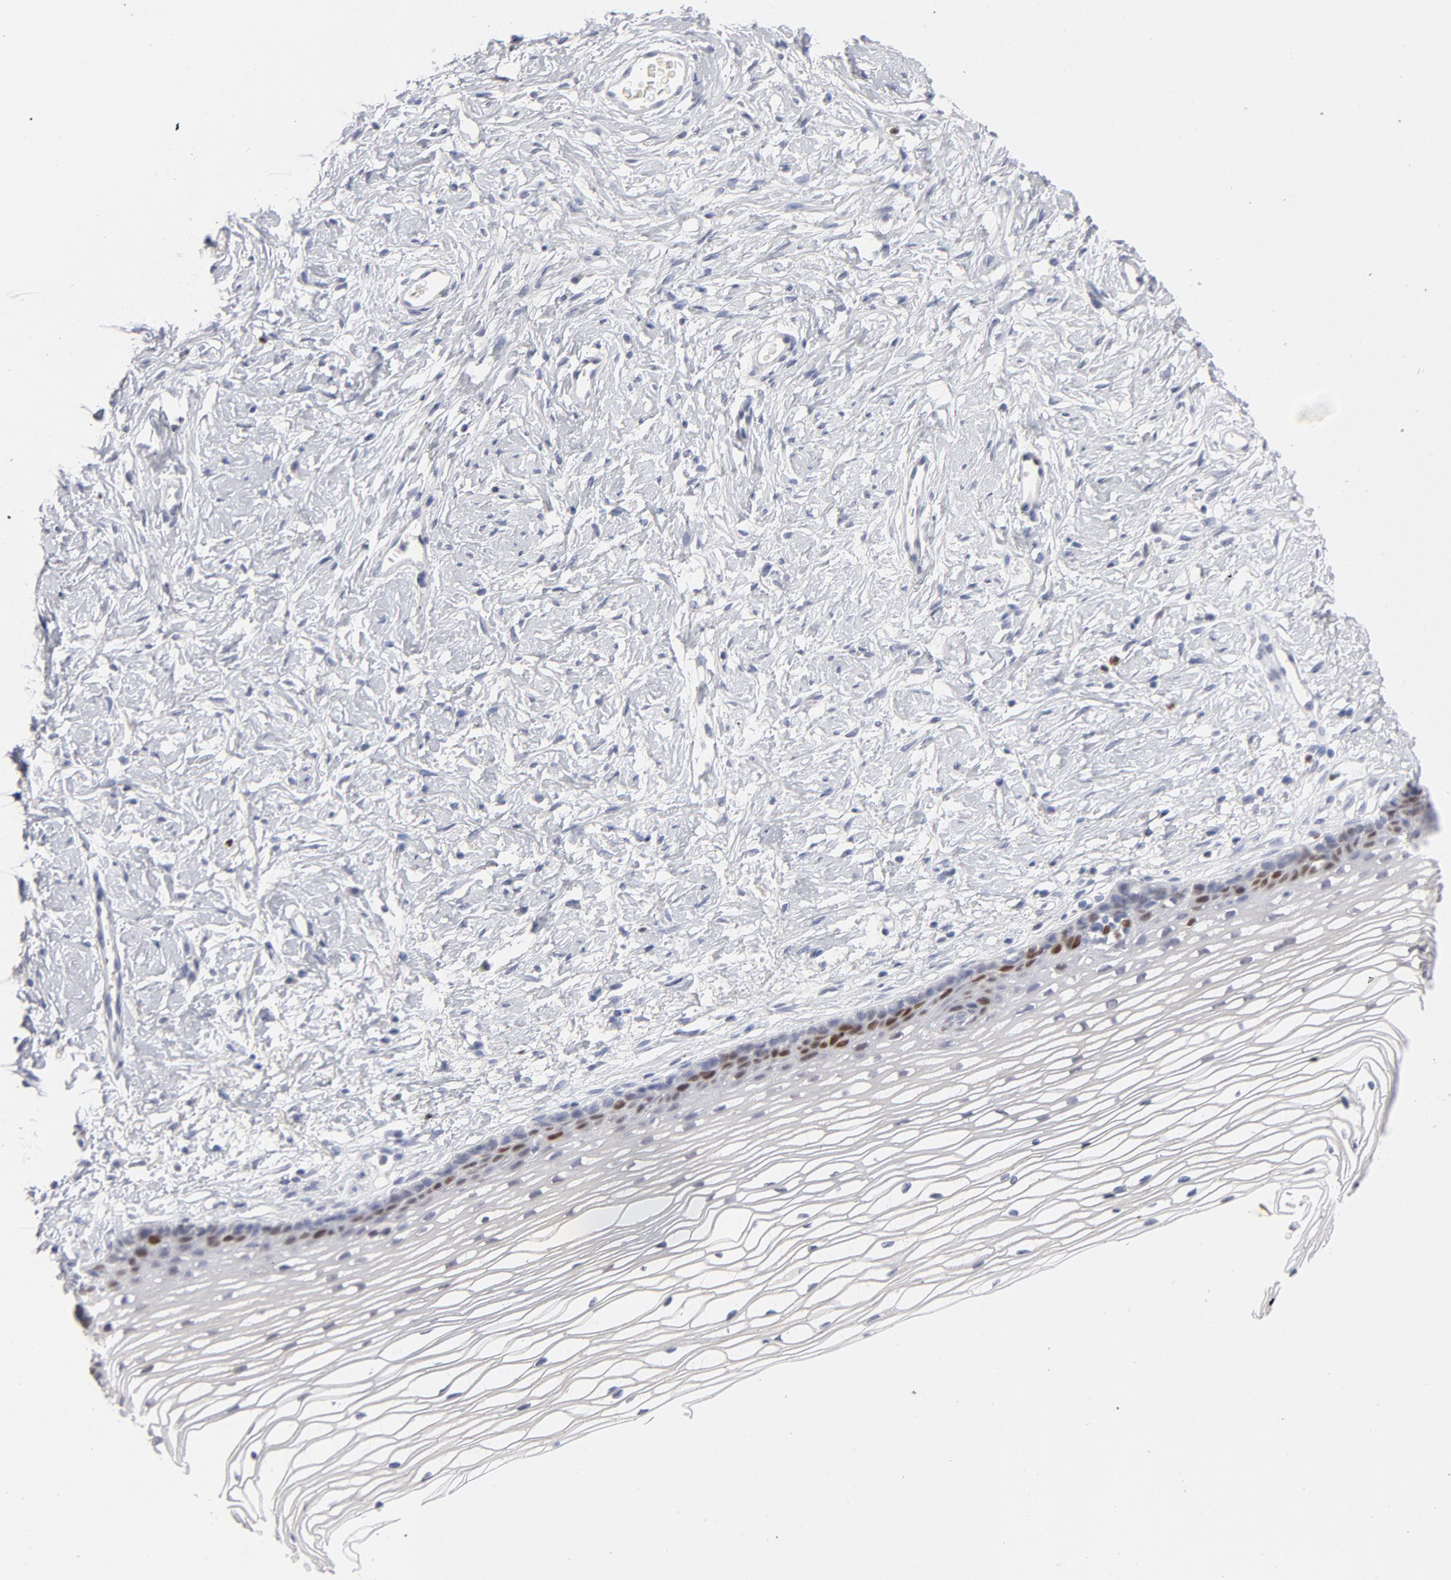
{"staining": {"intensity": "weak", "quantity": ">75%", "location": "cytoplasmic/membranous"}, "tissue": "cervix", "cell_type": "Glandular cells", "image_type": "normal", "snomed": [{"axis": "morphology", "description": "Normal tissue, NOS"}, {"axis": "topography", "description": "Cervix"}], "caption": "An immunohistochemistry (IHC) micrograph of normal tissue is shown. Protein staining in brown highlights weak cytoplasmic/membranous positivity in cervix within glandular cells.", "gene": "MCM7", "patient": {"sex": "female", "age": 77}}